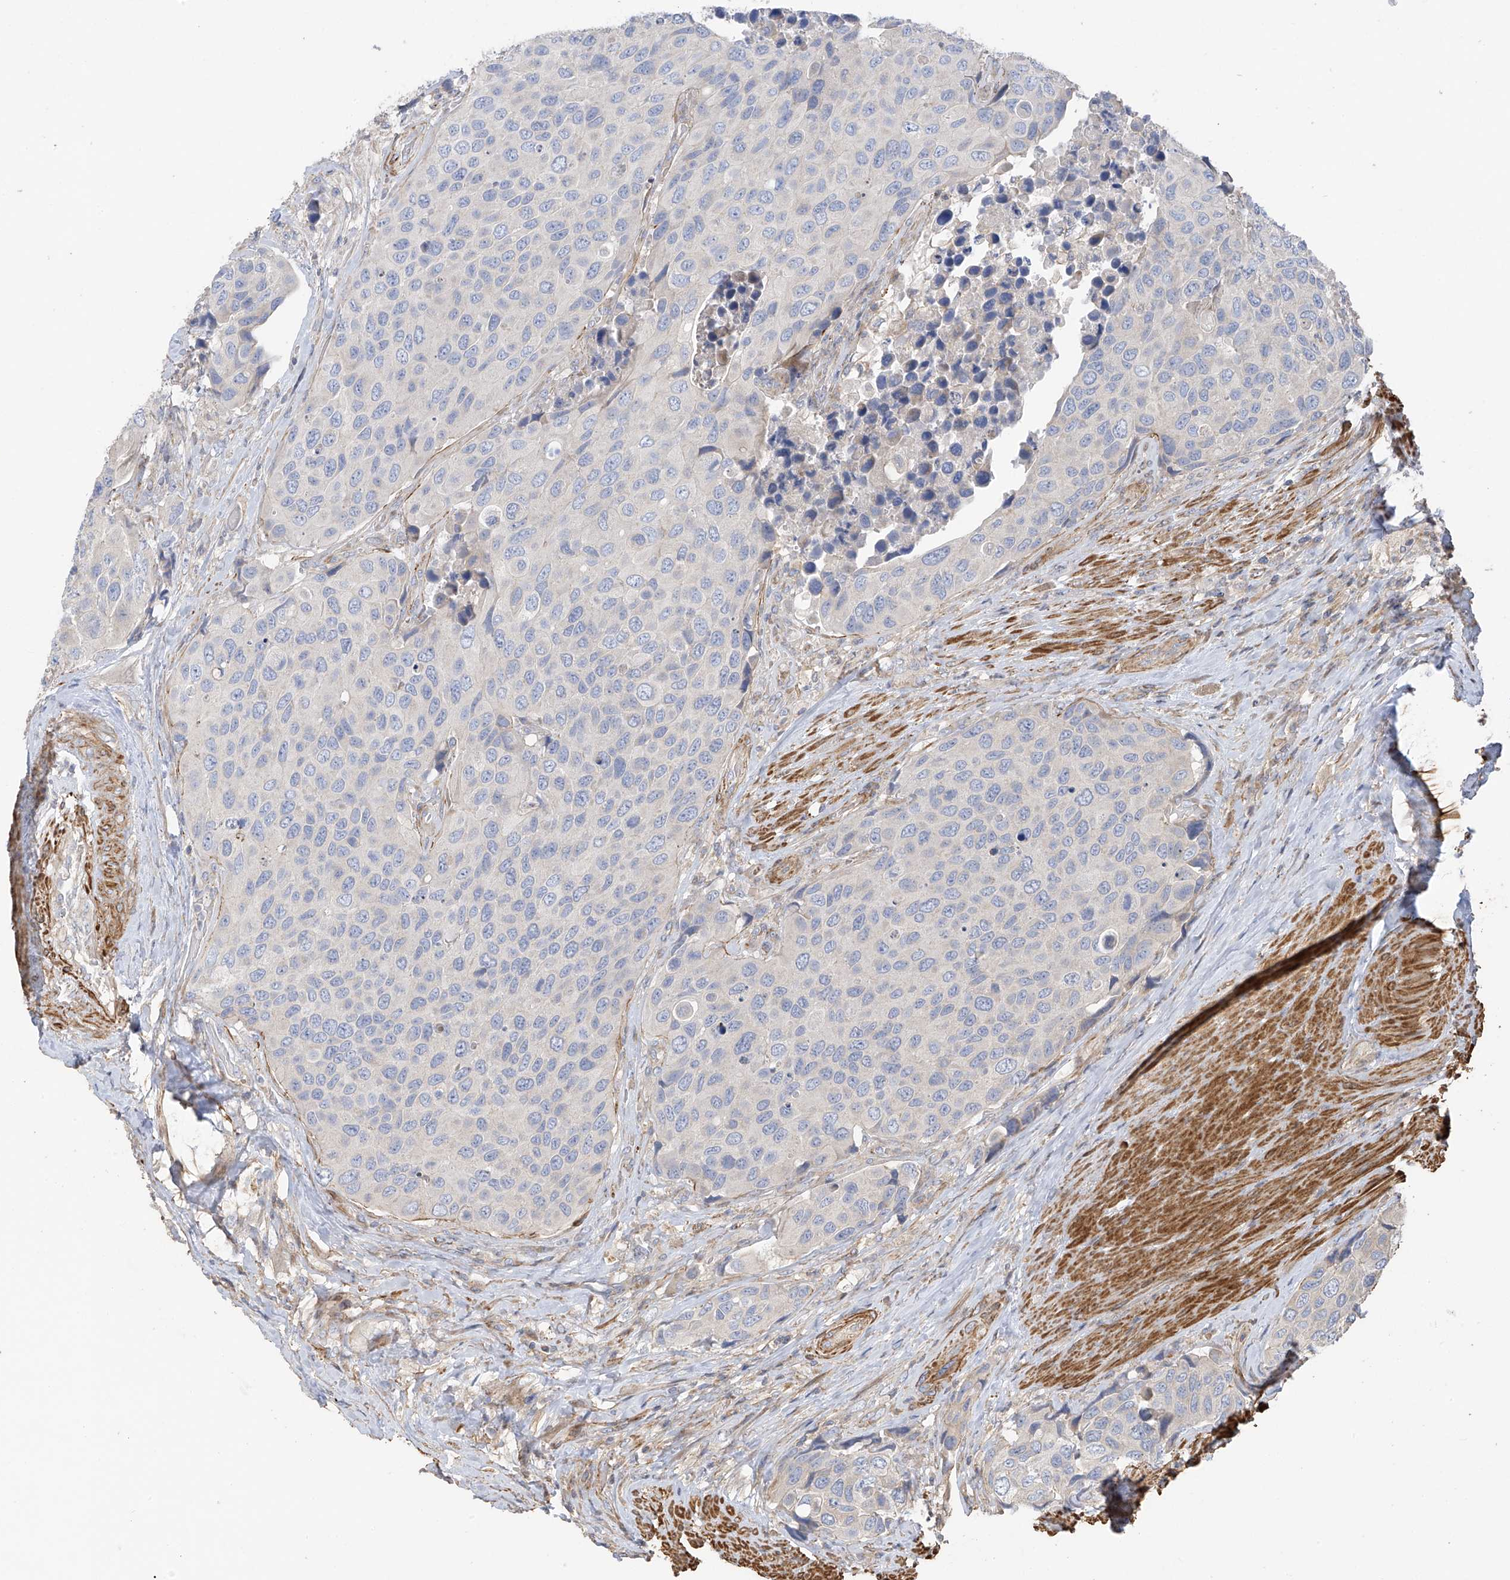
{"staining": {"intensity": "negative", "quantity": "none", "location": "none"}, "tissue": "urothelial cancer", "cell_type": "Tumor cells", "image_type": "cancer", "snomed": [{"axis": "morphology", "description": "Urothelial carcinoma, High grade"}, {"axis": "topography", "description": "Urinary bladder"}], "caption": "DAB immunohistochemical staining of urothelial carcinoma (high-grade) reveals no significant staining in tumor cells. (IHC, brightfield microscopy, high magnification).", "gene": "SLC43A3", "patient": {"sex": "male", "age": 74}}